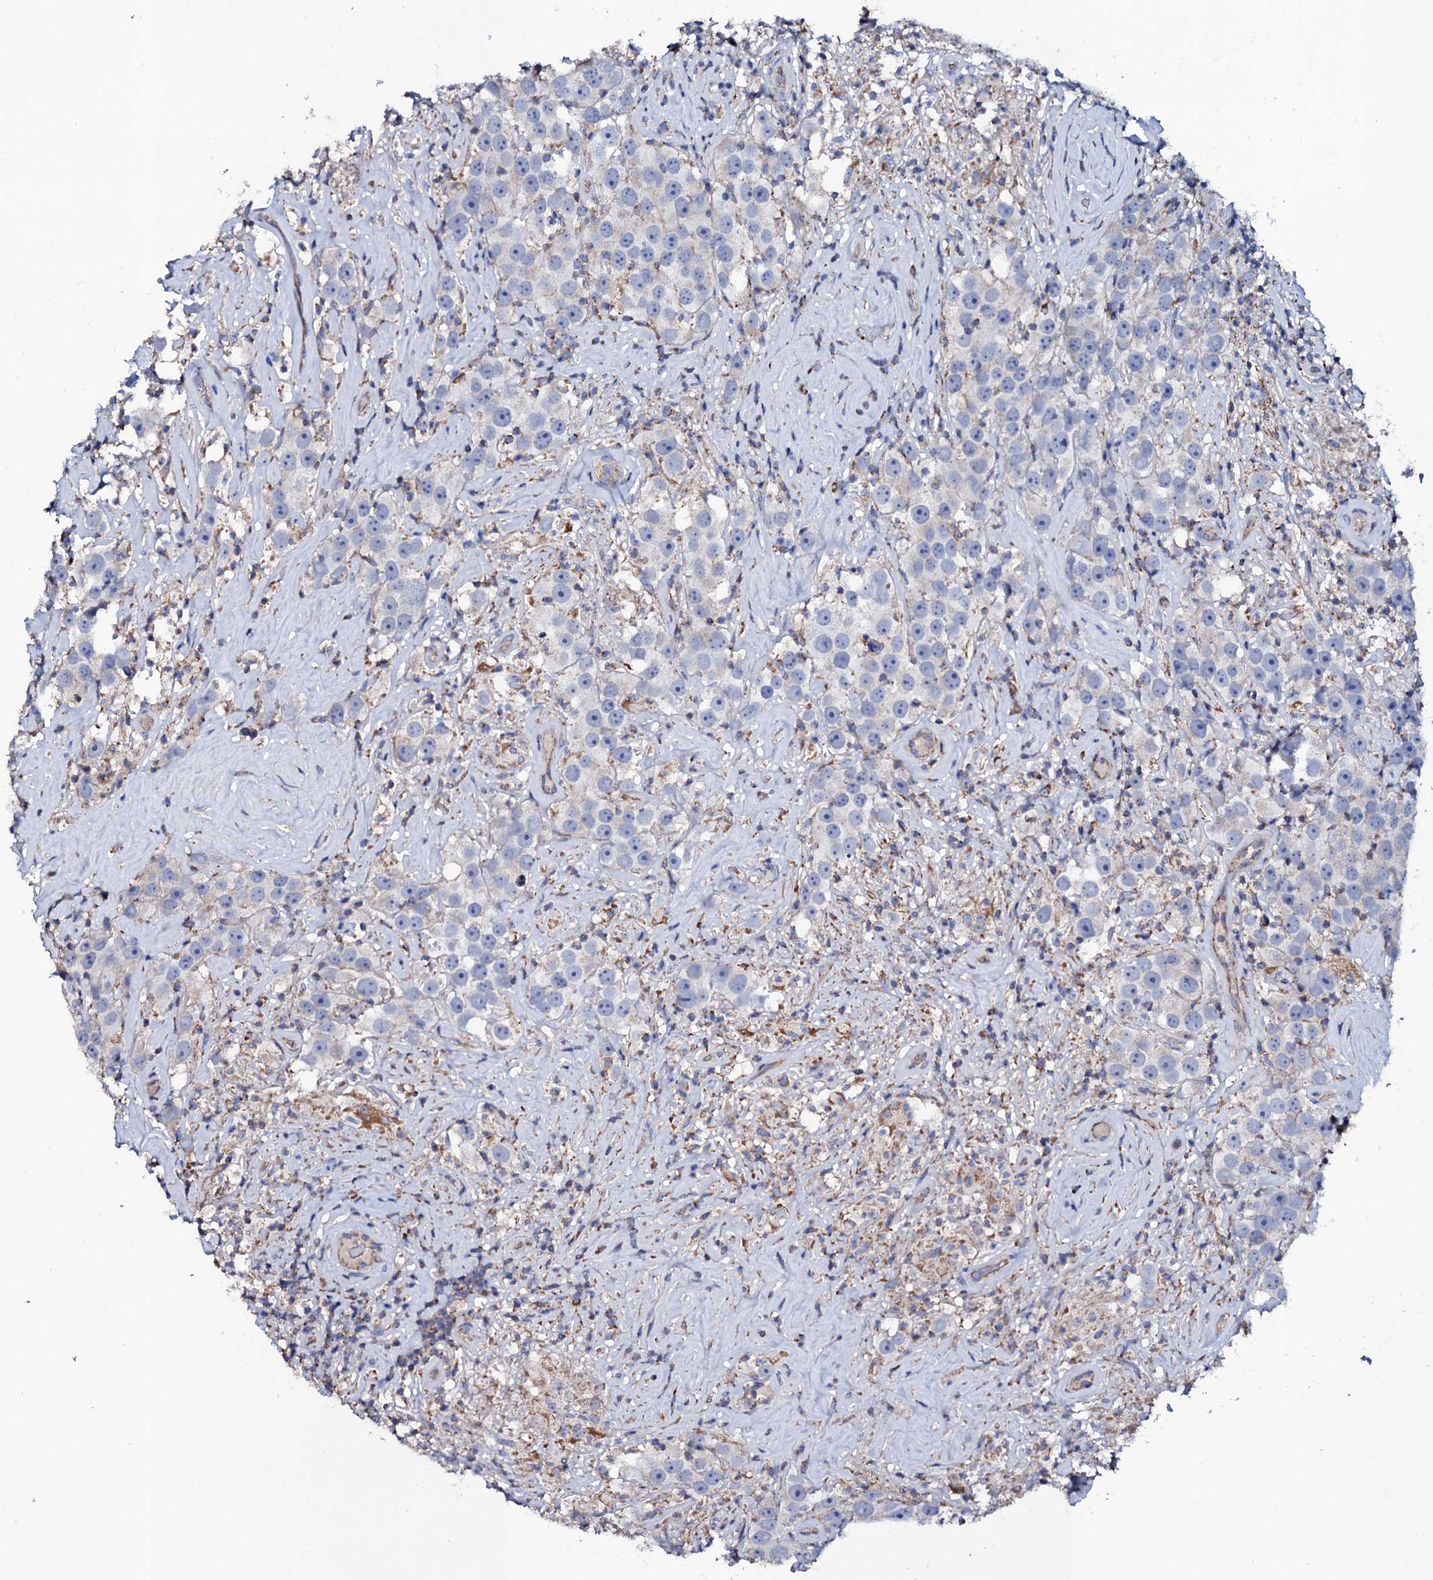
{"staining": {"intensity": "negative", "quantity": "none", "location": "none"}, "tissue": "testis cancer", "cell_type": "Tumor cells", "image_type": "cancer", "snomed": [{"axis": "morphology", "description": "Seminoma, NOS"}, {"axis": "topography", "description": "Testis"}], "caption": "The micrograph exhibits no significant positivity in tumor cells of seminoma (testis).", "gene": "TCAF2", "patient": {"sex": "male", "age": 49}}